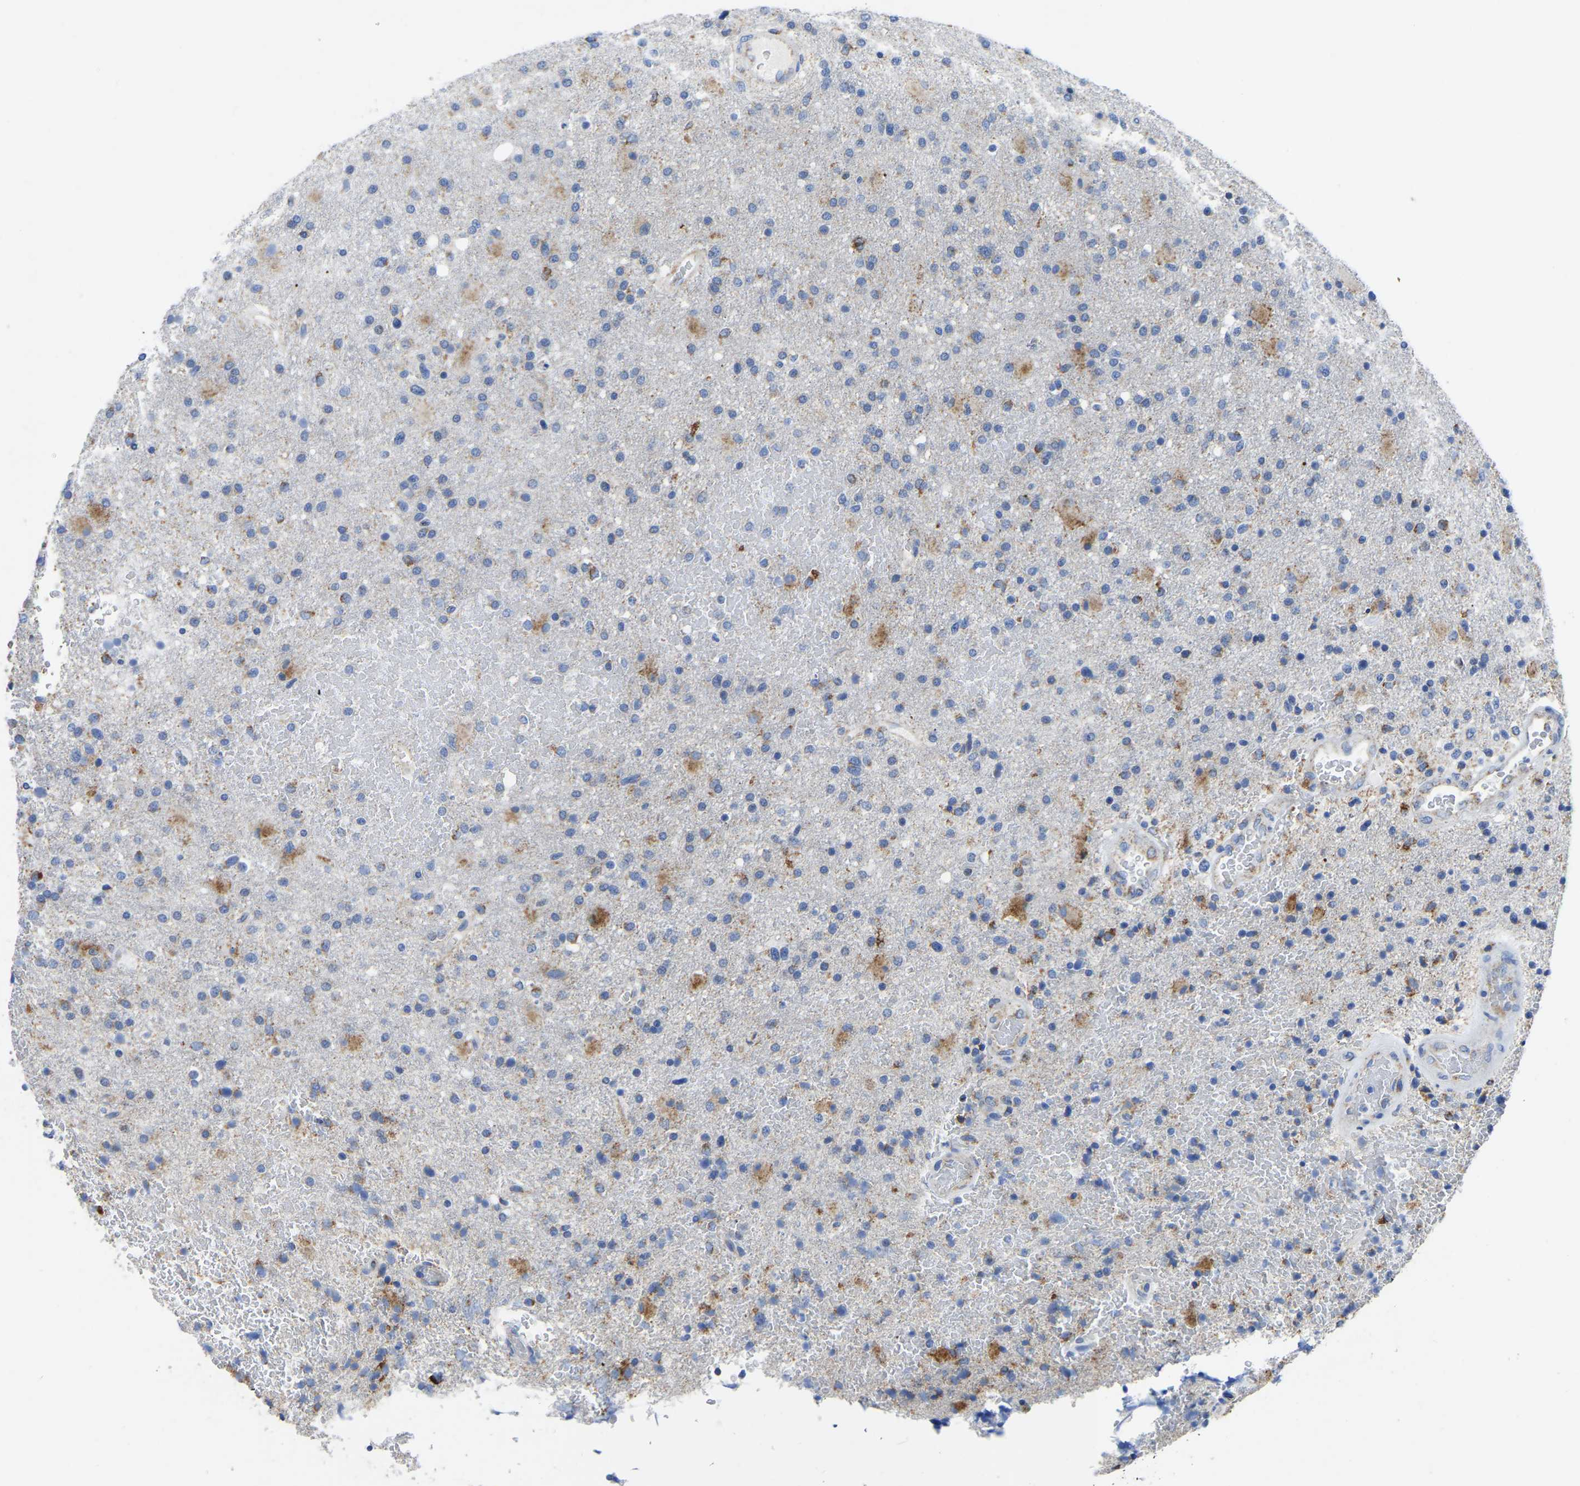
{"staining": {"intensity": "negative", "quantity": "none", "location": "none"}, "tissue": "glioma", "cell_type": "Tumor cells", "image_type": "cancer", "snomed": [{"axis": "morphology", "description": "Glioma, malignant, High grade"}, {"axis": "topography", "description": "Brain"}], "caption": "Tumor cells show no significant protein staining in glioma.", "gene": "ETFA", "patient": {"sex": "male", "age": 72}}